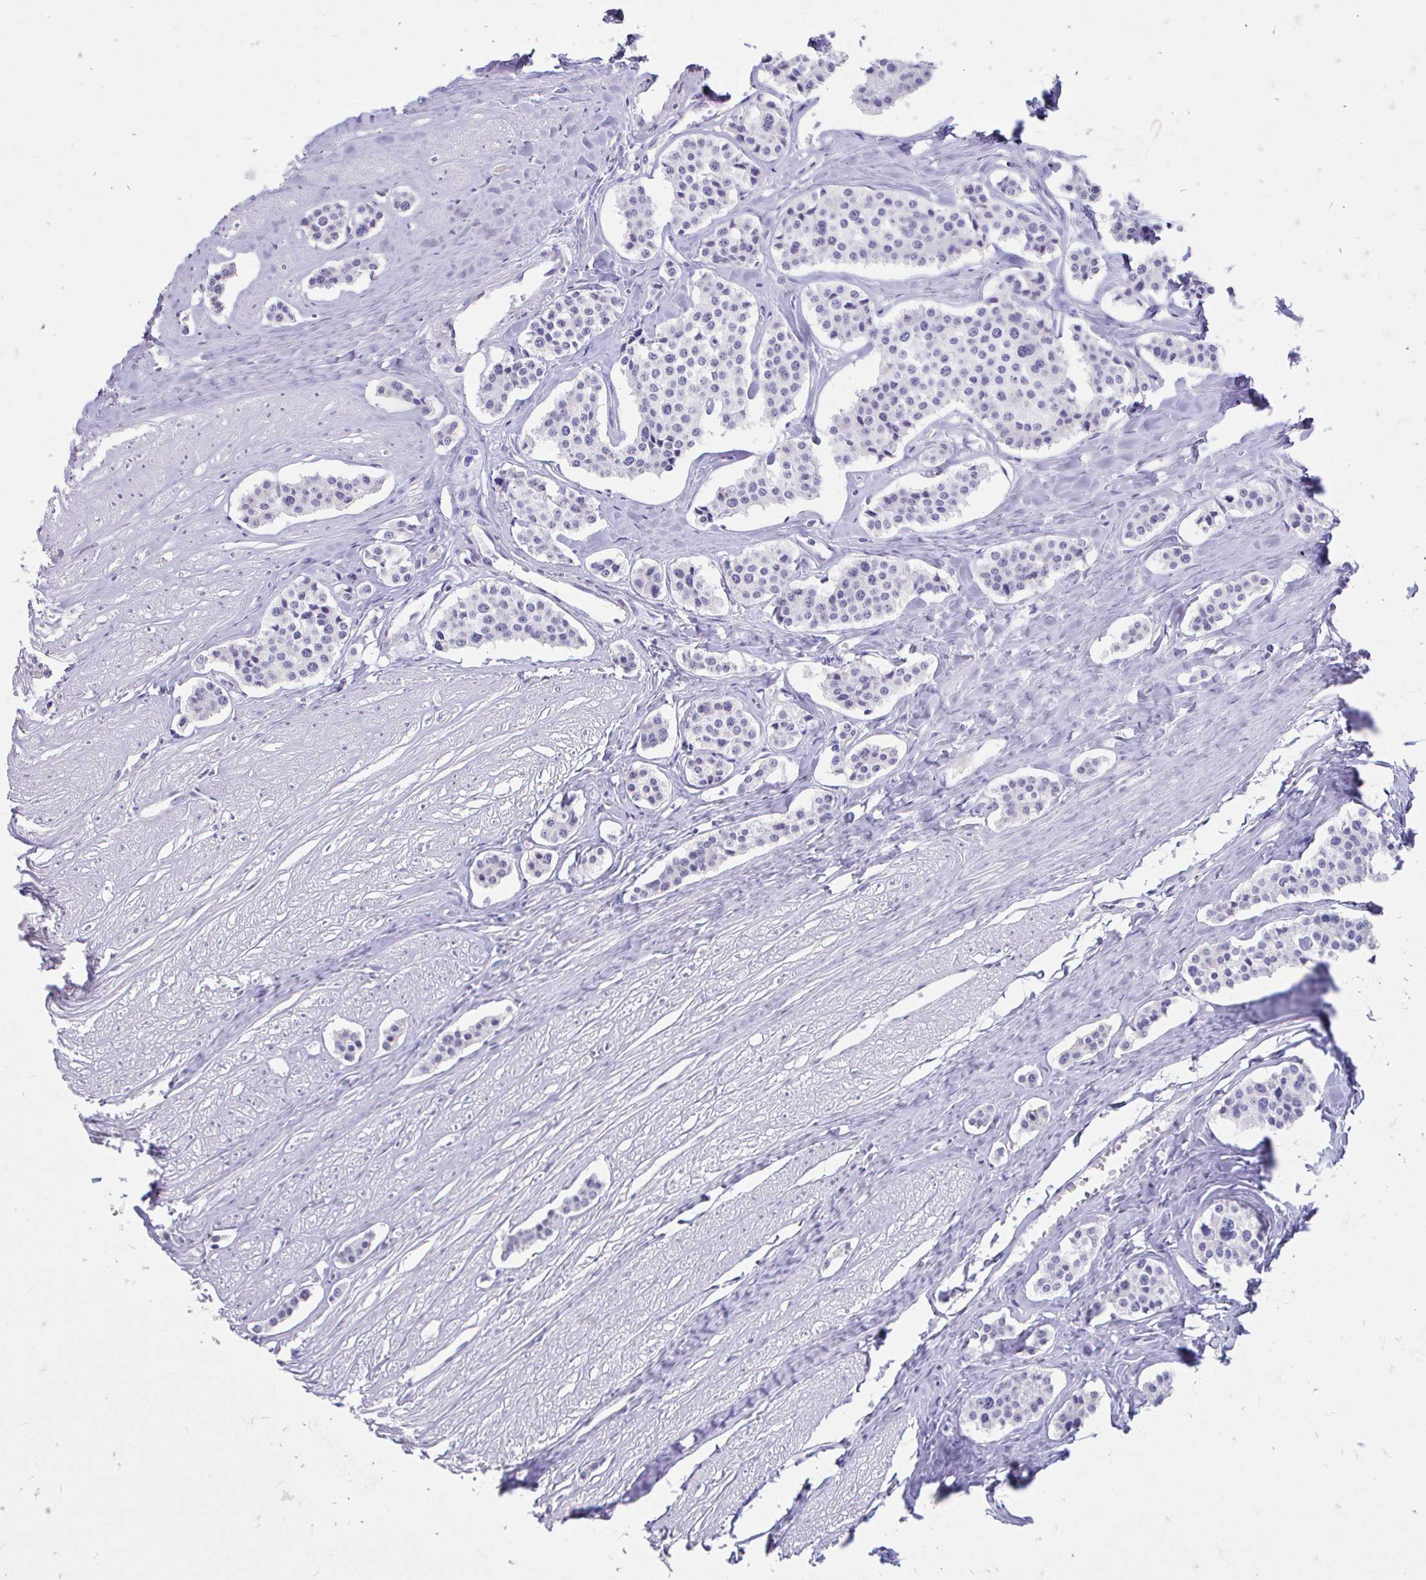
{"staining": {"intensity": "negative", "quantity": "none", "location": "none"}, "tissue": "carcinoid", "cell_type": "Tumor cells", "image_type": "cancer", "snomed": [{"axis": "morphology", "description": "Carcinoid, malignant, NOS"}, {"axis": "topography", "description": "Small intestine"}], "caption": "Tumor cells are negative for protein expression in human carcinoid.", "gene": "CFH", "patient": {"sex": "male", "age": 60}}